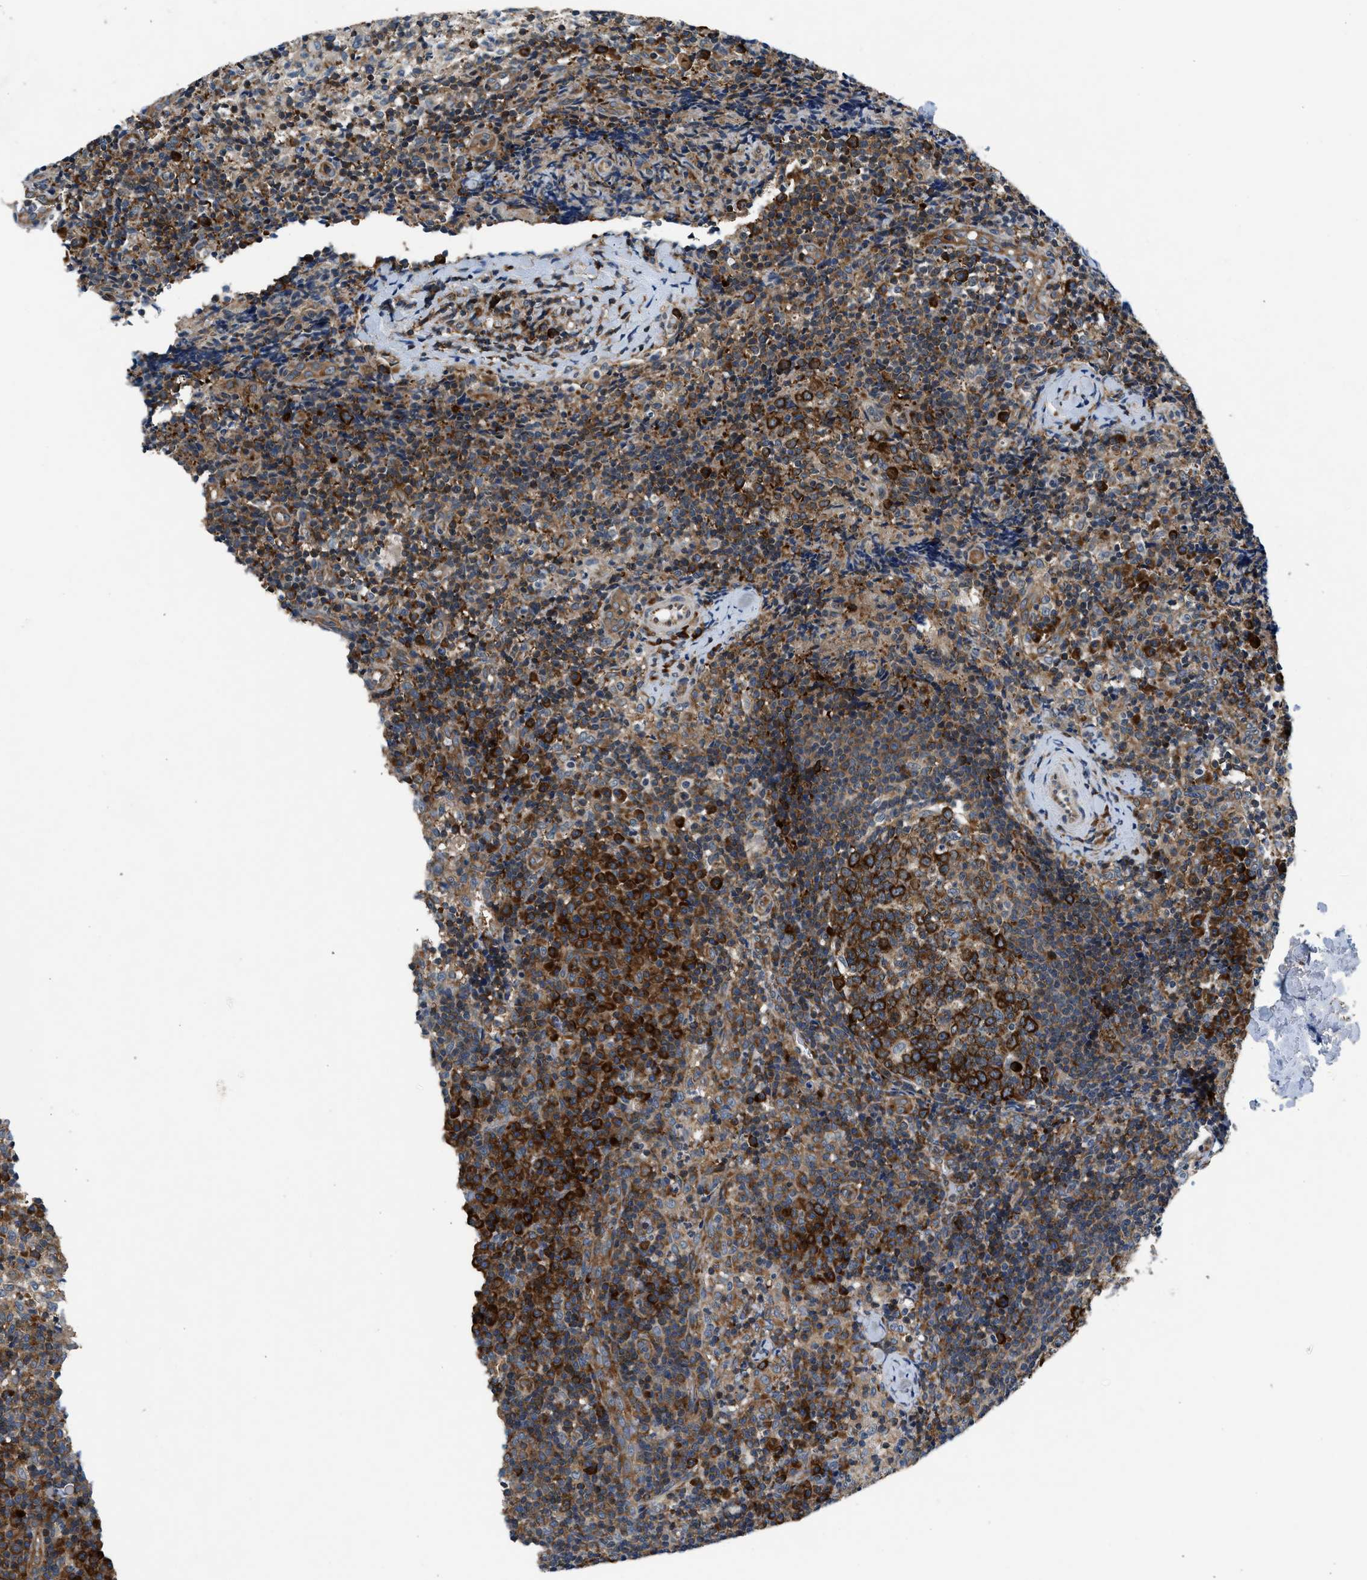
{"staining": {"intensity": "strong", "quantity": "25%-75%", "location": "cytoplasmic/membranous"}, "tissue": "lymph node", "cell_type": "Germinal center cells", "image_type": "normal", "snomed": [{"axis": "morphology", "description": "Normal tissue, NOS"}, {"axis": "morphology", "description": "Inflammation, NOS"}, {"axis": "topography", "description": "Lymph node"}], "caption": "High-power microscopy captured an IHC micrograph of benign lymph node, revealing strong cytoplasmic/membranous staining in about 25%-75% of germinal center cells. The protein is stained brown, and the nuclei are stained in blue (DAB IHC with brightfield microscopy, high magnification).", "gene": "PA2G4", "patient": {"sex": "male", "age": 55}}